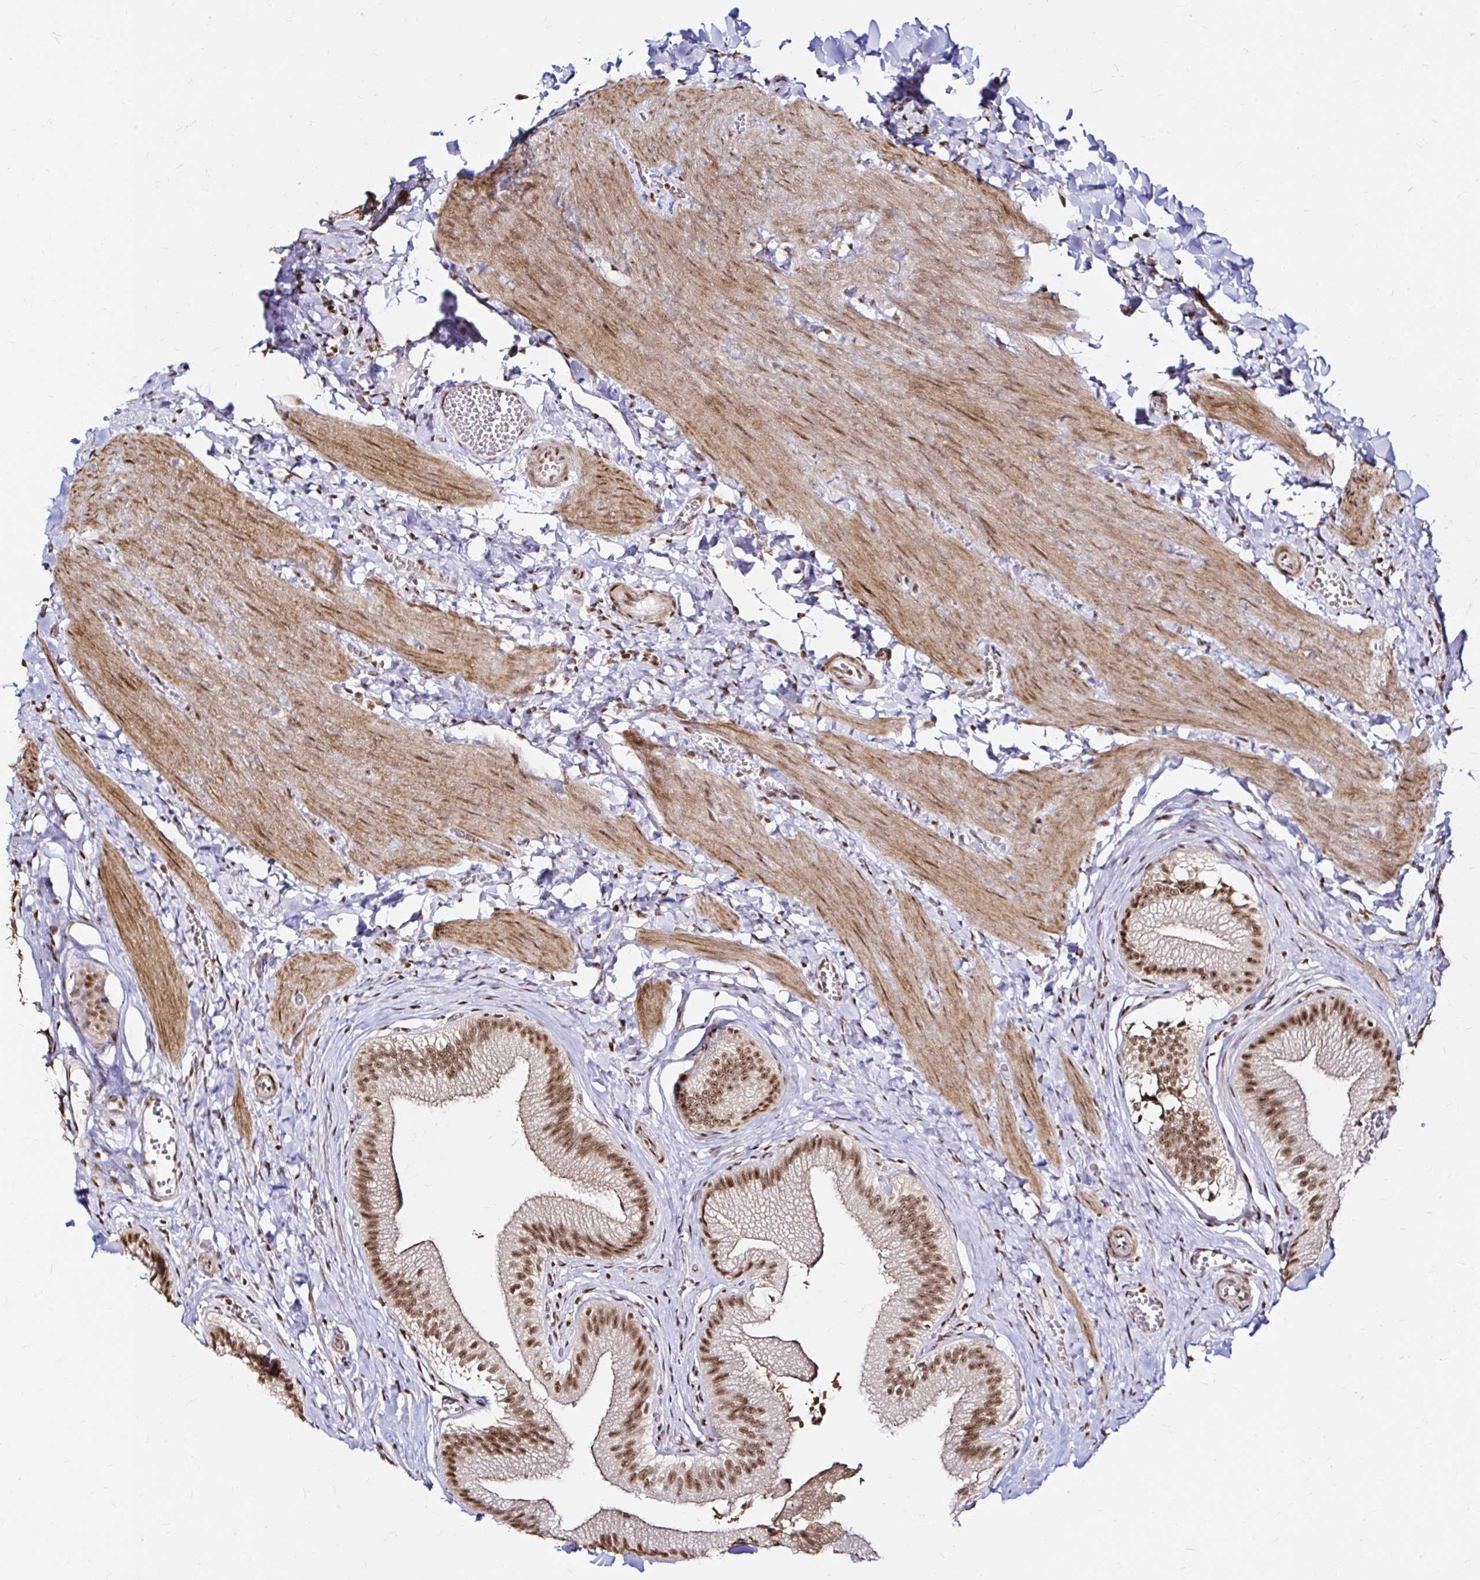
{"staining": {"intensity": "strong", "quantity": ">75%", "location": "nuclear"}, "tissue": "gallbladder", "cell_type": "Glandular cells", "image_type": "normal", "snomed": [{"axis": "morphology", "description": "Normal tissue, NOS"}, {"axis": "topography", "description": "Gallbladder"}], "caption": "Protein expression analysis of unremarkable gallbladder shows strong nuclear positivity in approximately >75% of glandular cells. (Stains: DAB in brown, nuclei in blue, Microscopy: brightfield microscopy at high magnification).", "gene": "SNRPC", "patient": {"sex": "male", "age": 17}}